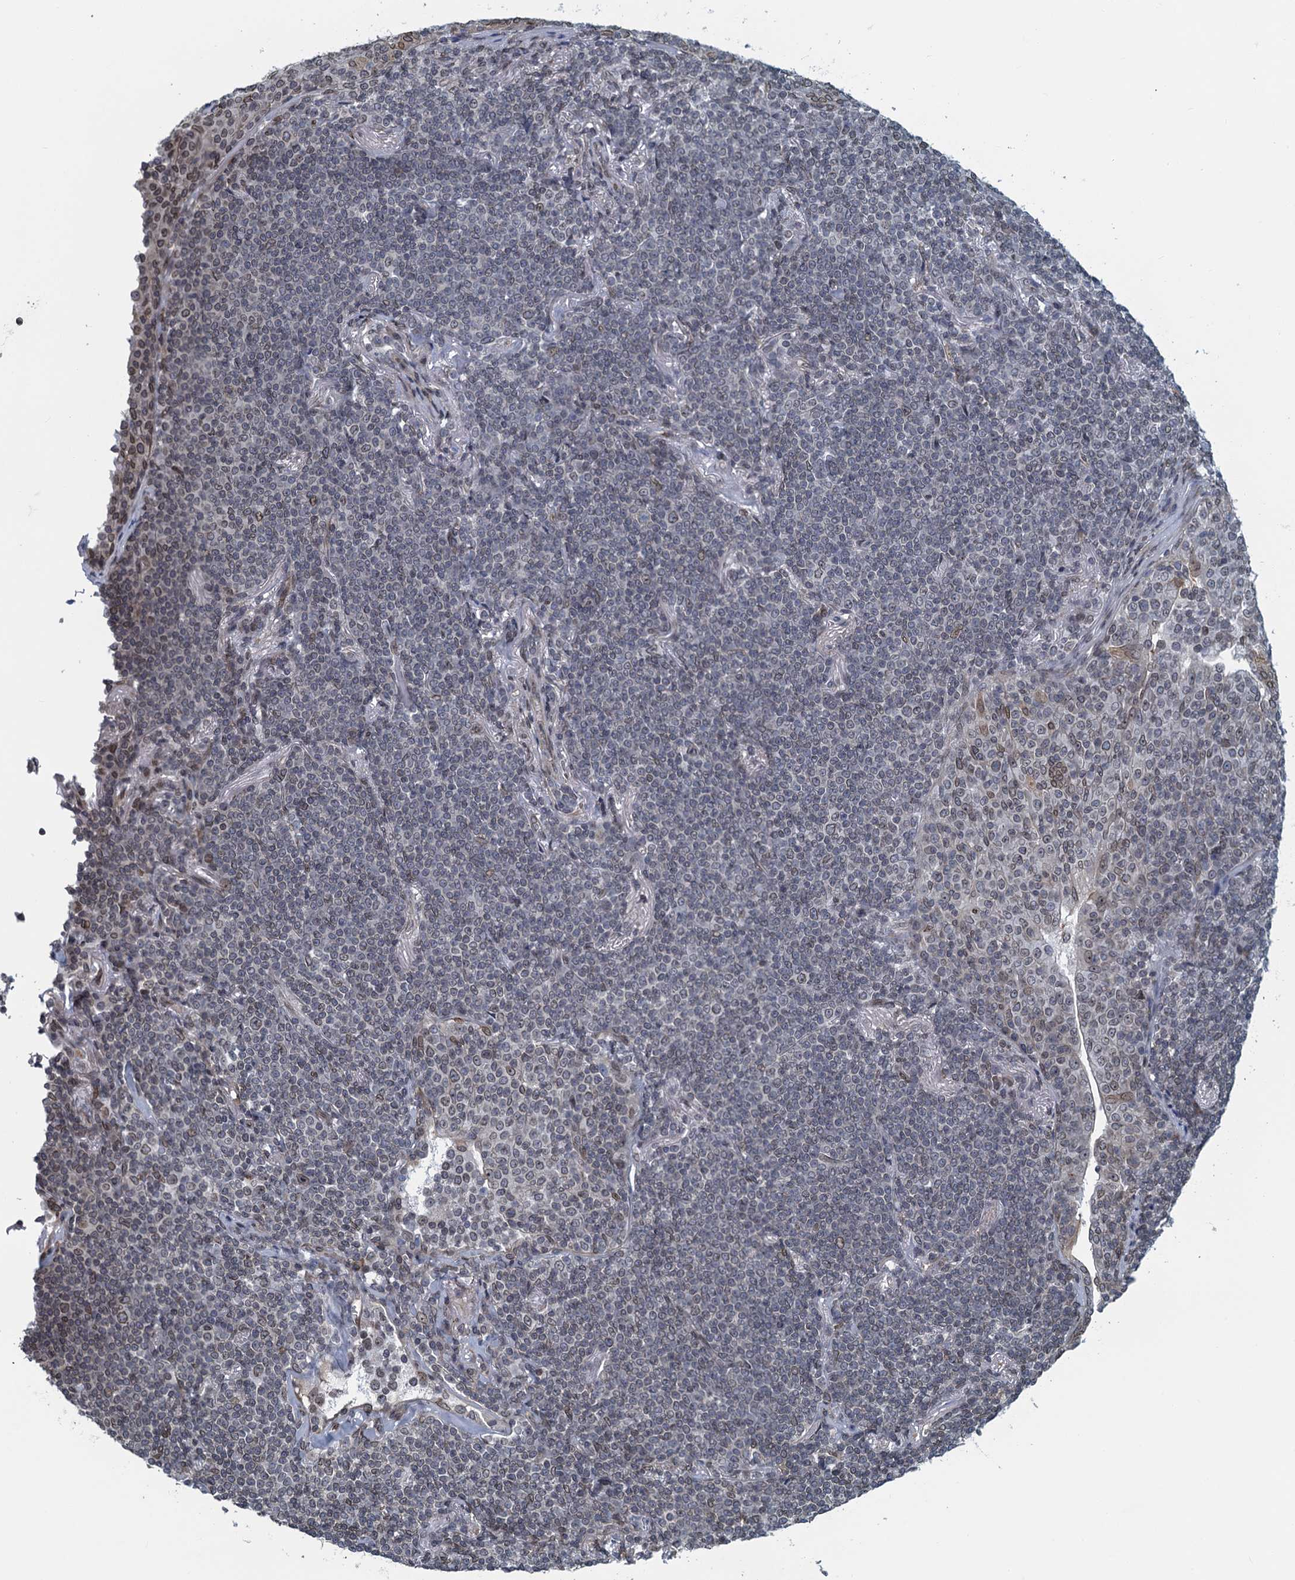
{"staining": {"intensity": "weak", "quantity": "<25%", "location": "cytoplasmic/membranous,nuclear"}, "tissue": "lymphoma", "cell_type": "Tumor cells", "image_type": "cancer", "snomed": [{"axis": "morphology", "description": "Malignant lymphoma, non-Hodgkin's type, Low grade"}, {"axis": "topography", "description": "Lung"}], "caption": "This histopathology image is of malignant lymphoma, non-Hodgkin's type (low-grade) stained with IHC to label a protein in brown with the nuclei are counter-stained blue. There is no expression in tumor cells. Nuclei are stained in blue.", "gene": "CCDC34", "patient": {"sex": "female", "age": 71}}